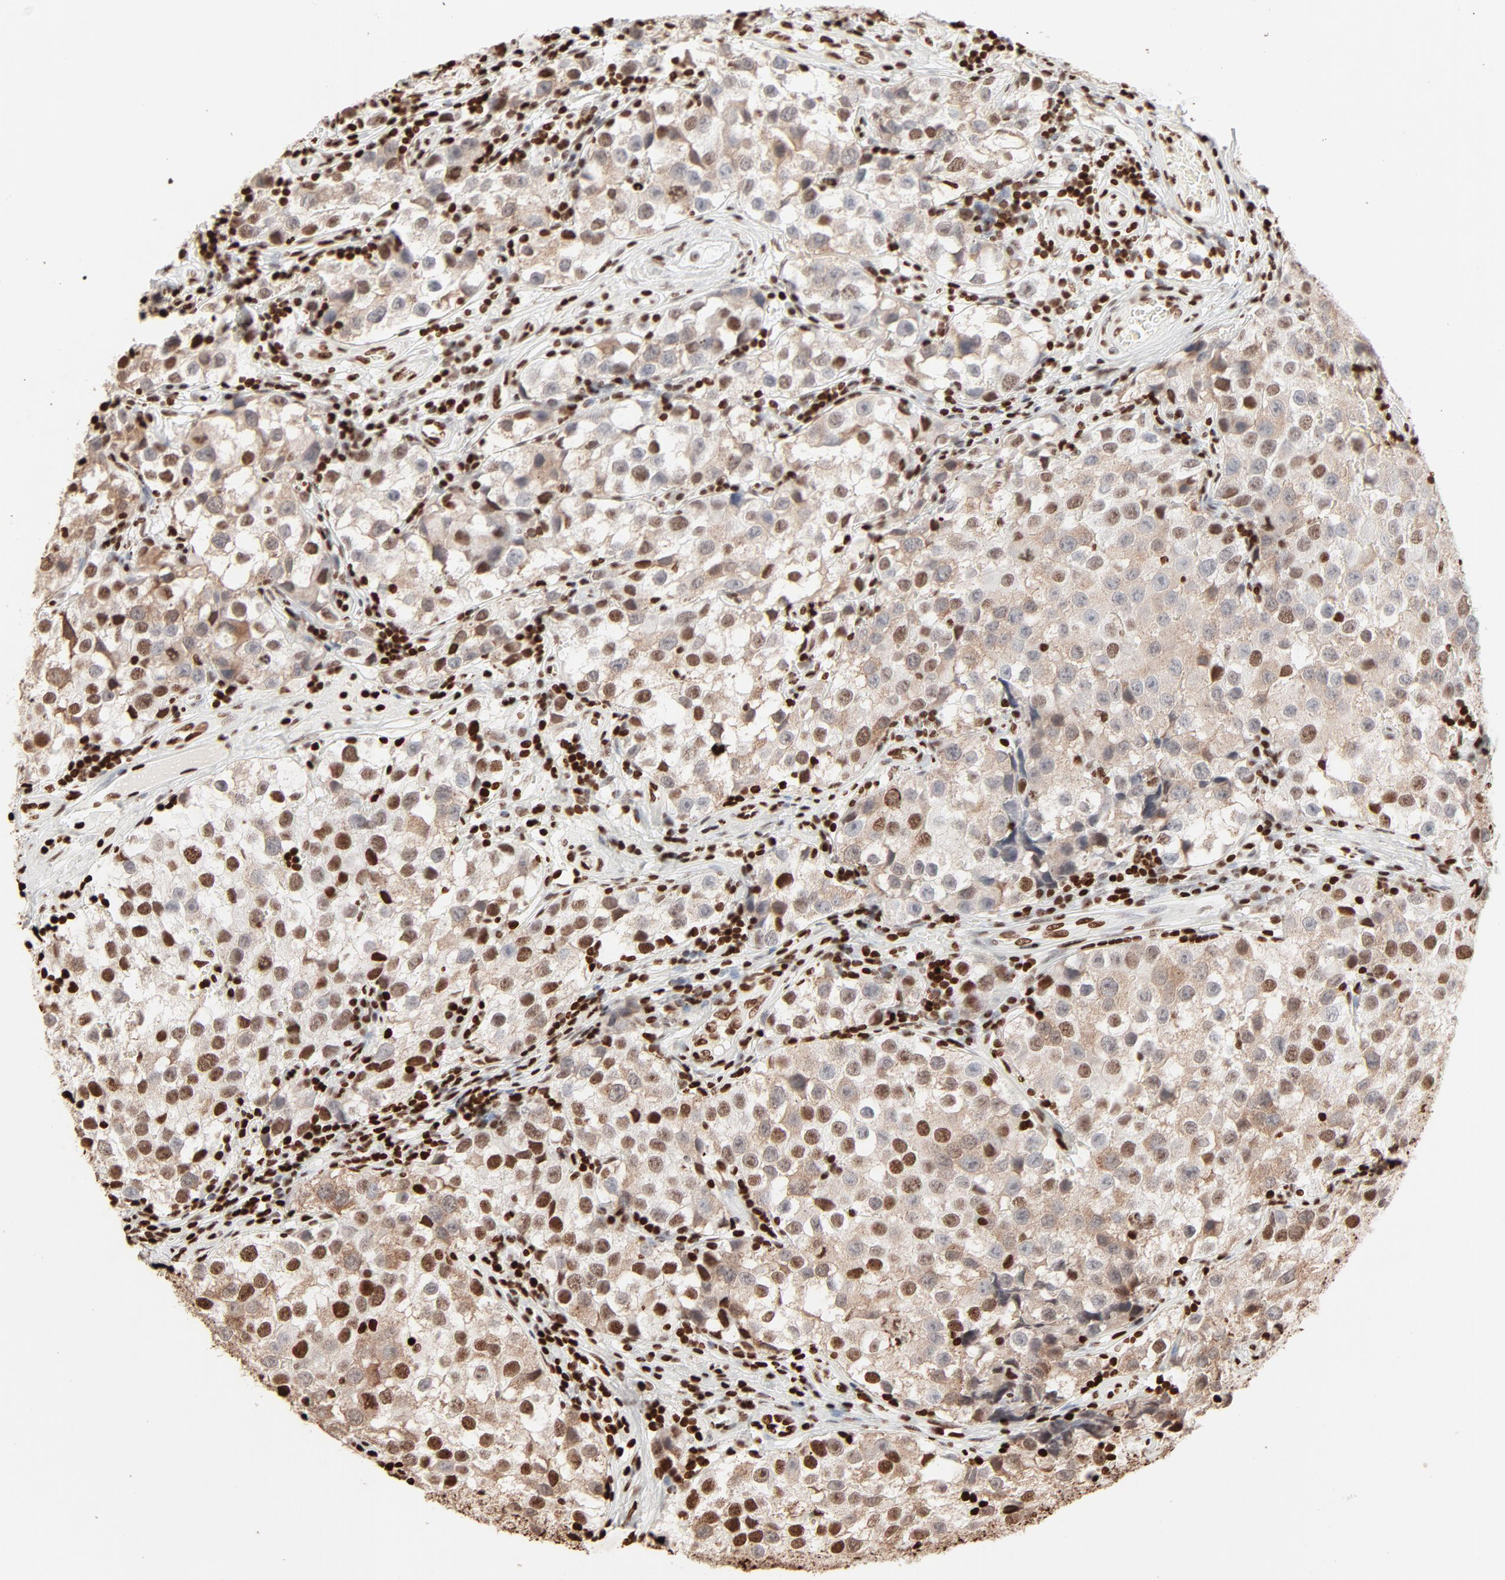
{"staining": {"intensity": "moderate", "quantity": ">75%", "location": "nuclear"}, "tissue": "testis cancer", "cell_type": "Tumor cells", "image_type": "cancer", "snomed": [{"axis": "morphology", "description": "Seminoma, NOS"}, {"axis": "topography", "description": "Testis"}], "caption": "The histopathology image reveals staining of testis cancer, revealing moderate nuclear protein expression (brown color) within tumor cells. (Stains: DAB in brown, nuclei in blue, Microscopy: brightfield microscopy at high magnification).", "gene": "HMGB2", "patient": {"sex": "male", "age": 39}}